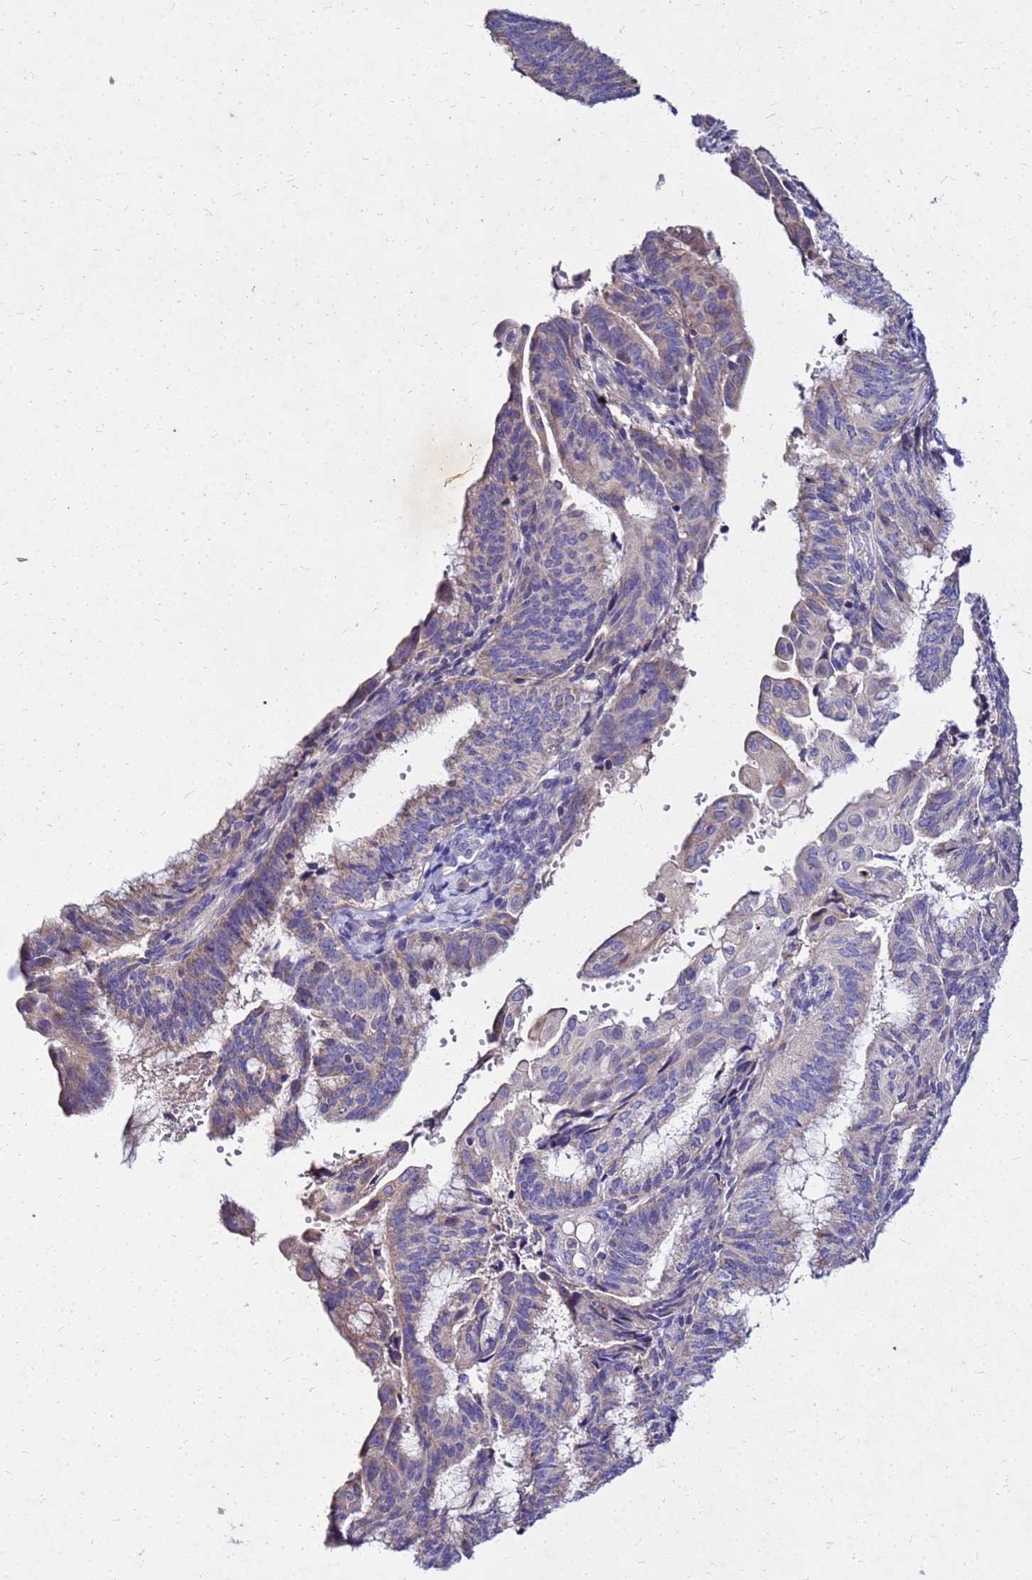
{"staining": {"intensity": "weak", "quantity": "<25%", "location": "cytoplasmic/membranous"}, "tissue": "endometrial cancer", "cell_type": "Tumor cells", "image_type": "cancer", "snomed": [{"axis": "morphology", "description": "Adenocarcinoma, NOS"}, {"axis": "topography", "description": "Endometrium"}], "caption": "This is an immunohistochemistry photomicrograph of endometrial adenocarcinoma. There is no positivity in tumor cells.", "gene": "COX14", "patient": {"sex": "female", "age": 49}}